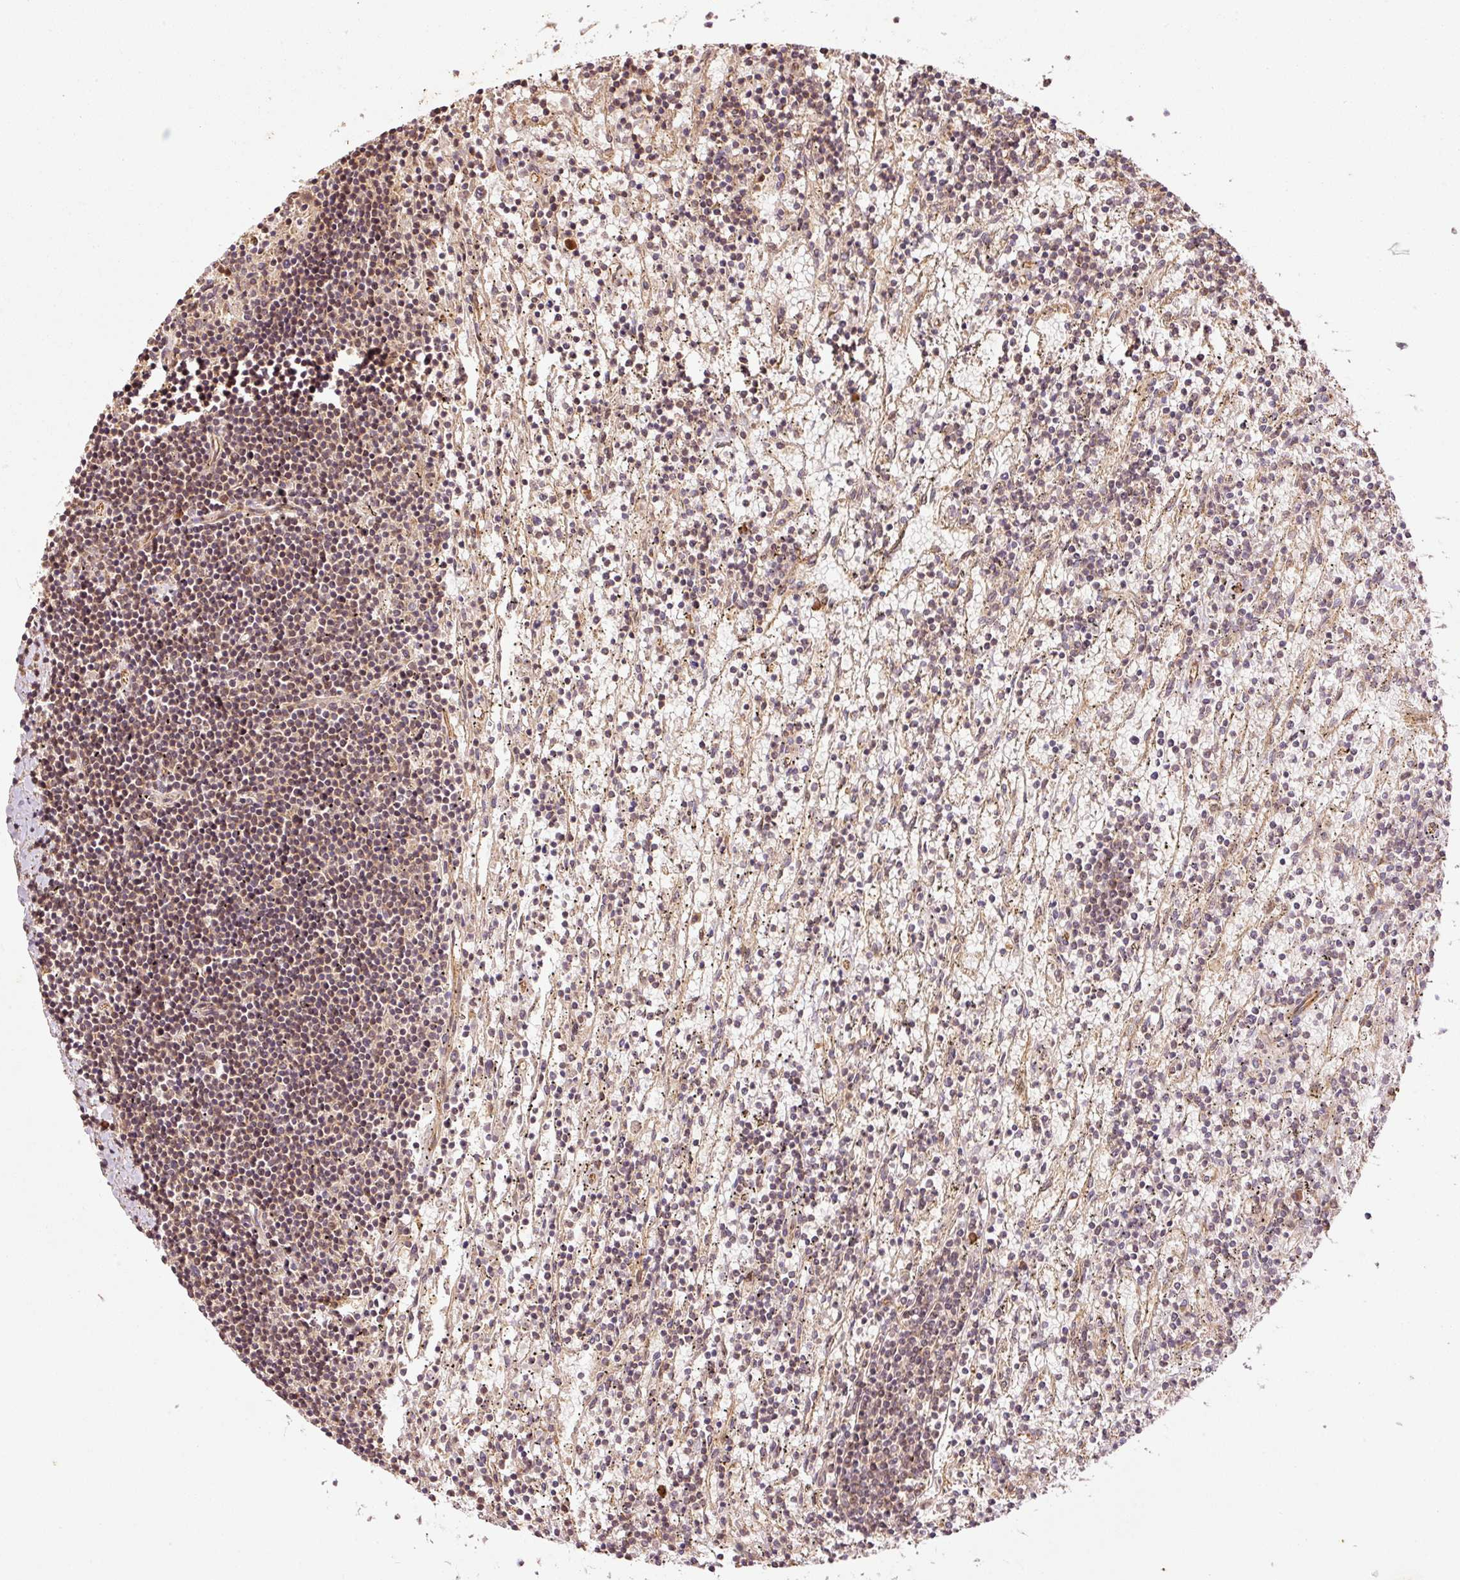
{"staining": {"intensity": "weak", "quantity": "25%-75%", "location": "nuclear"}, "tissue": "lymphoma", "cell_type": "Tumor cells", "image_type": "cancer", "snomed": [{"axis": "morphology", "description": "Malignant lymphoma, non-Hodgkin's type, Low grade"}, {"axis": "topography", "description": "Spleen"}], "caption": "This is an image of immunohistochemistry staining of lymphoma, which shows weak expression in the nuclear of tumor cells.", "gene": "OXER1", "patient": {"sex": "male", "age": 76}}